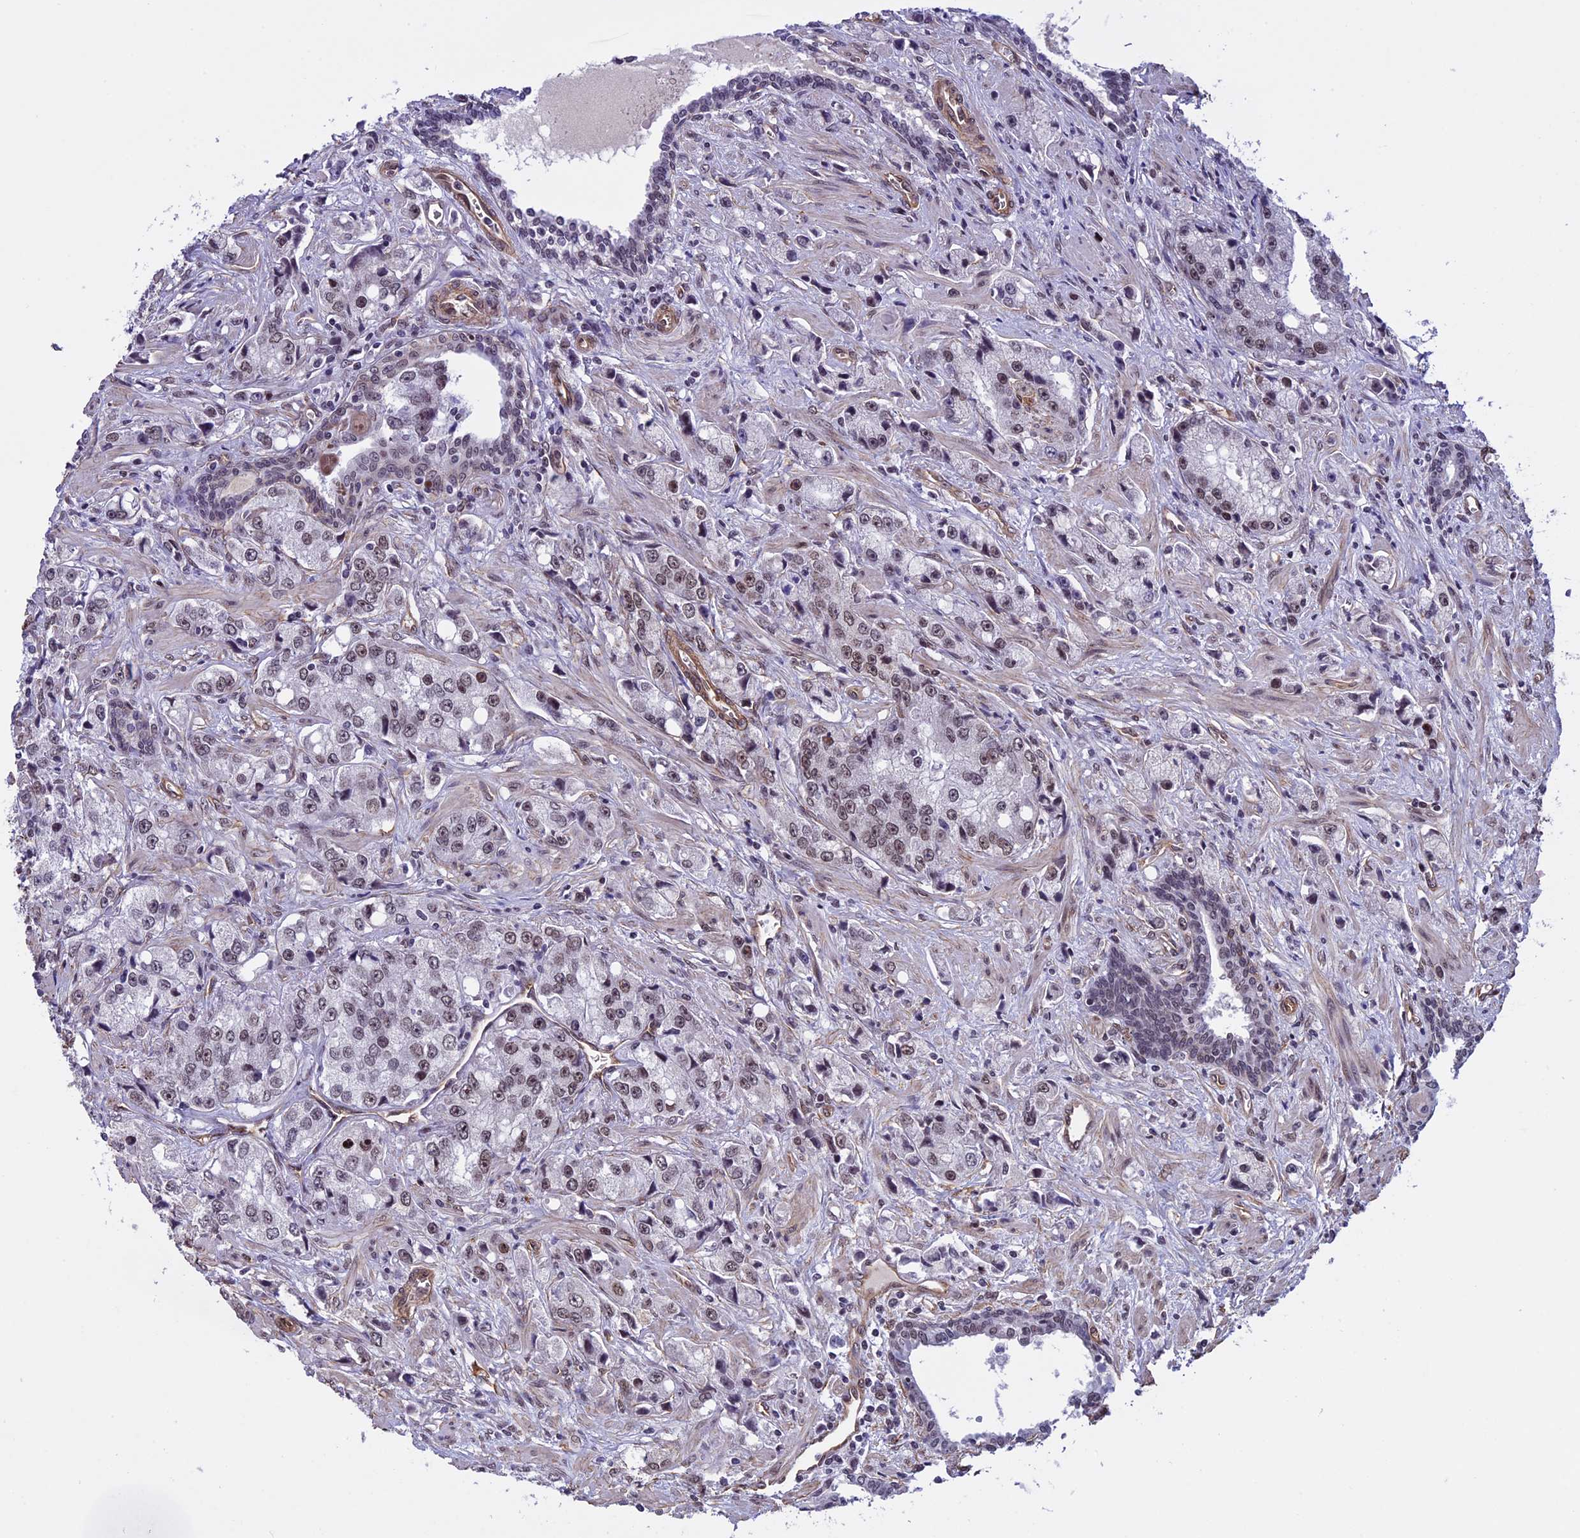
{"staining": {"intensity": "weak", "quantity": "25%-75%", "location": "nuclear"}, "tissue": "prostate cancer", "cell_type": "Tumor cells", "image_type": "cancer", "snomed": [{"axis": "morphology", "description": "Adenocarcinoma, High grade"}, {"axis": "topography", "description": "Prostate"}], "caption": "Brown immunohistochemical staining in human prostate cancer (high-grade adenocarcinoma) displays weak nuclear positivity in about 25%-75% of tumor cells. (DAB (3,3'-diaminobenzidine) = brown stain, brightfield microscopy at high magnification).", "gene": "MPHOSPH8", "patient": {"sex": "male", "age": 74}}